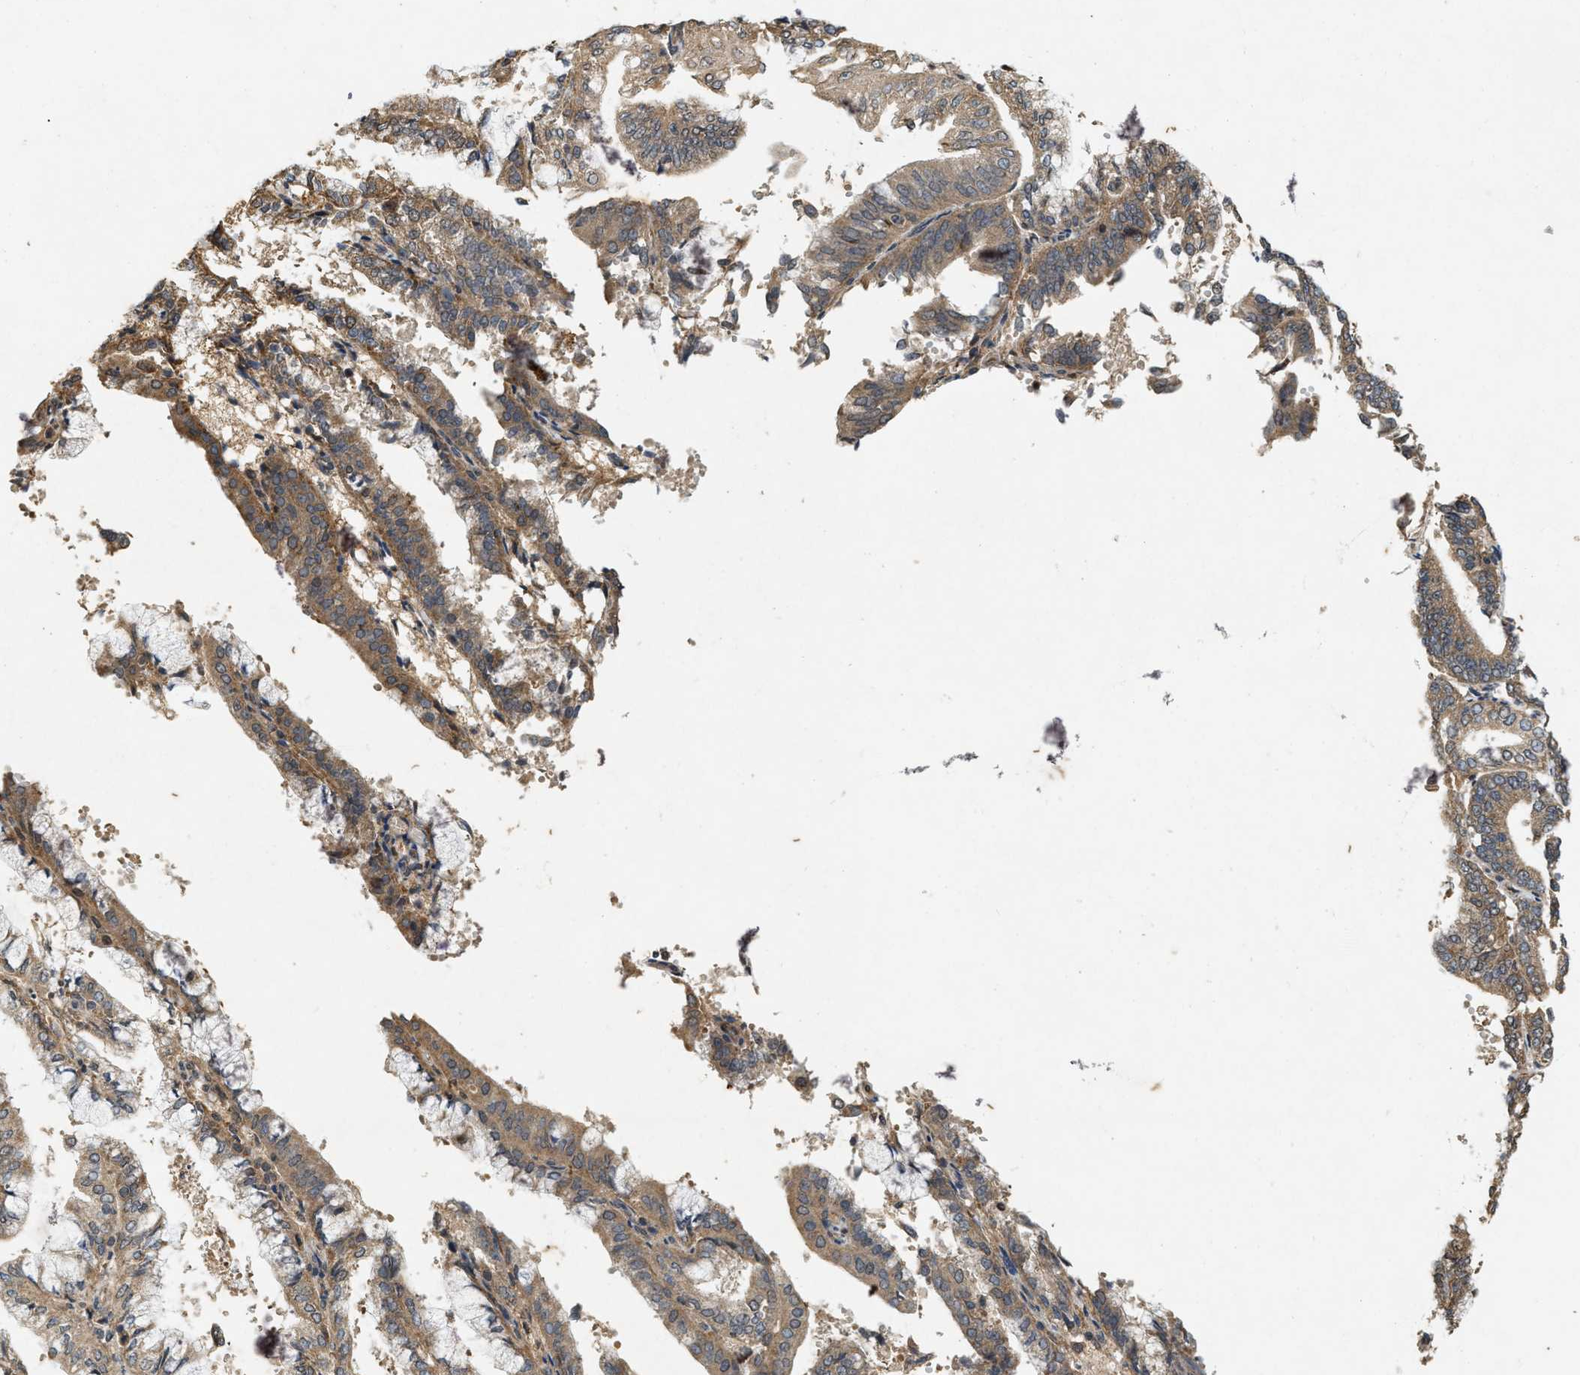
{"staining": {"intensity": "moderate", "quantity": ">75%", "location": "cytoplasmic/membranous"}, "tissue": "endometrial cancer", "cell_type": "Tumor cells", "image_type": "cancer", "snomed": [{"axis": "morphology", "description": "Adenocarcinoma, NOS"}, {"axis": "topography", "description": "Endometrium"}], "caption": "Immunohistochemical staining of human endometrial cancer (adenocarcinoma) displays medium levels of moderate cytoplasmic/membranous protein positivity in approximately >75% of tumor cells.", "gene": "KIF21A", "patient": {"sex": "female", "age": 63}}